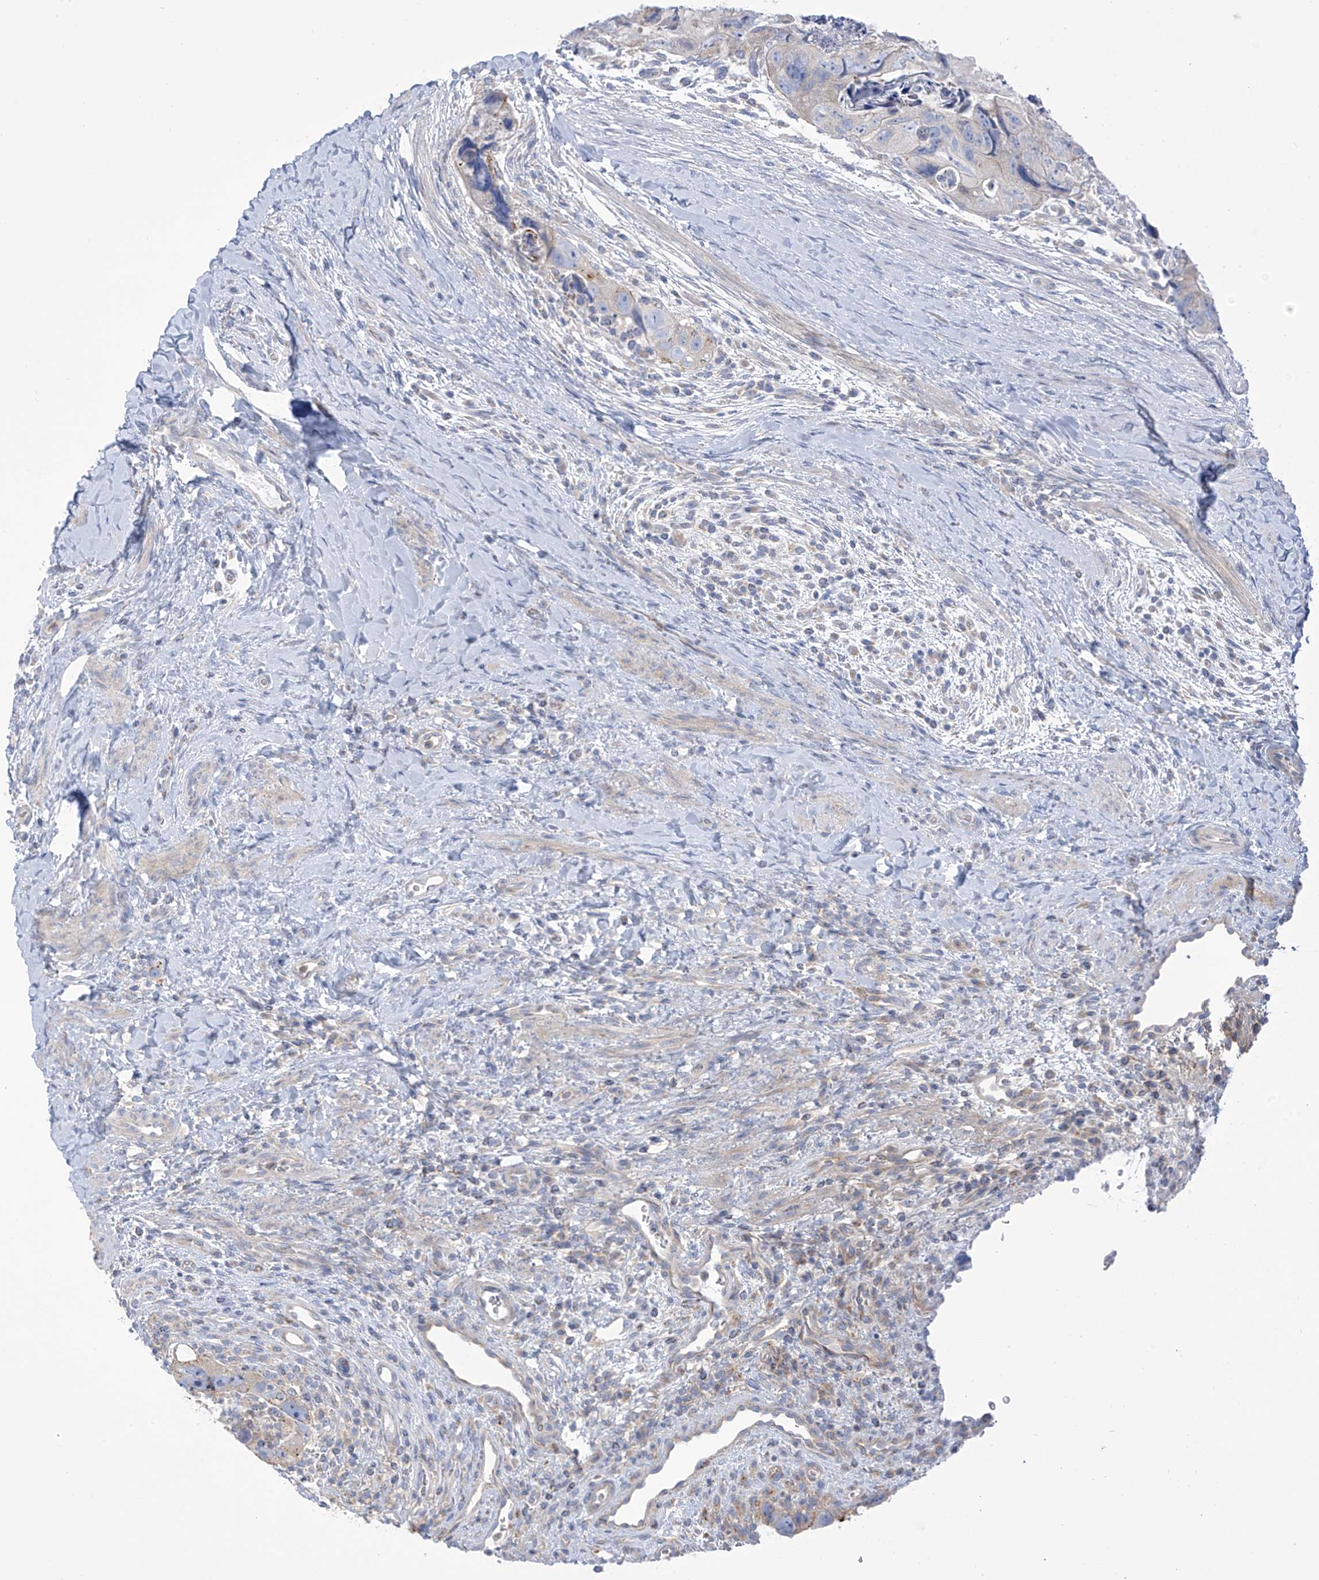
{"staining": {"intensity": "negative", "quantity": "none", "location": "none"}, "tissue": "colorectal cancer", "cell_type": "Tumor cells", "image_type": "cancer", "snomed": [{"axis": "morphology", "description": "Adenocarcinoma, NOS"}, {"axis": "topography", "description": "Rectum"}], "caption": "This is an immunohistochemistry (IHC) image of colorectal adenocarcinoma. There is no expression in tumor cells.", "gene": "FABP2", "patient": {"sex": "male", "age": 59}}